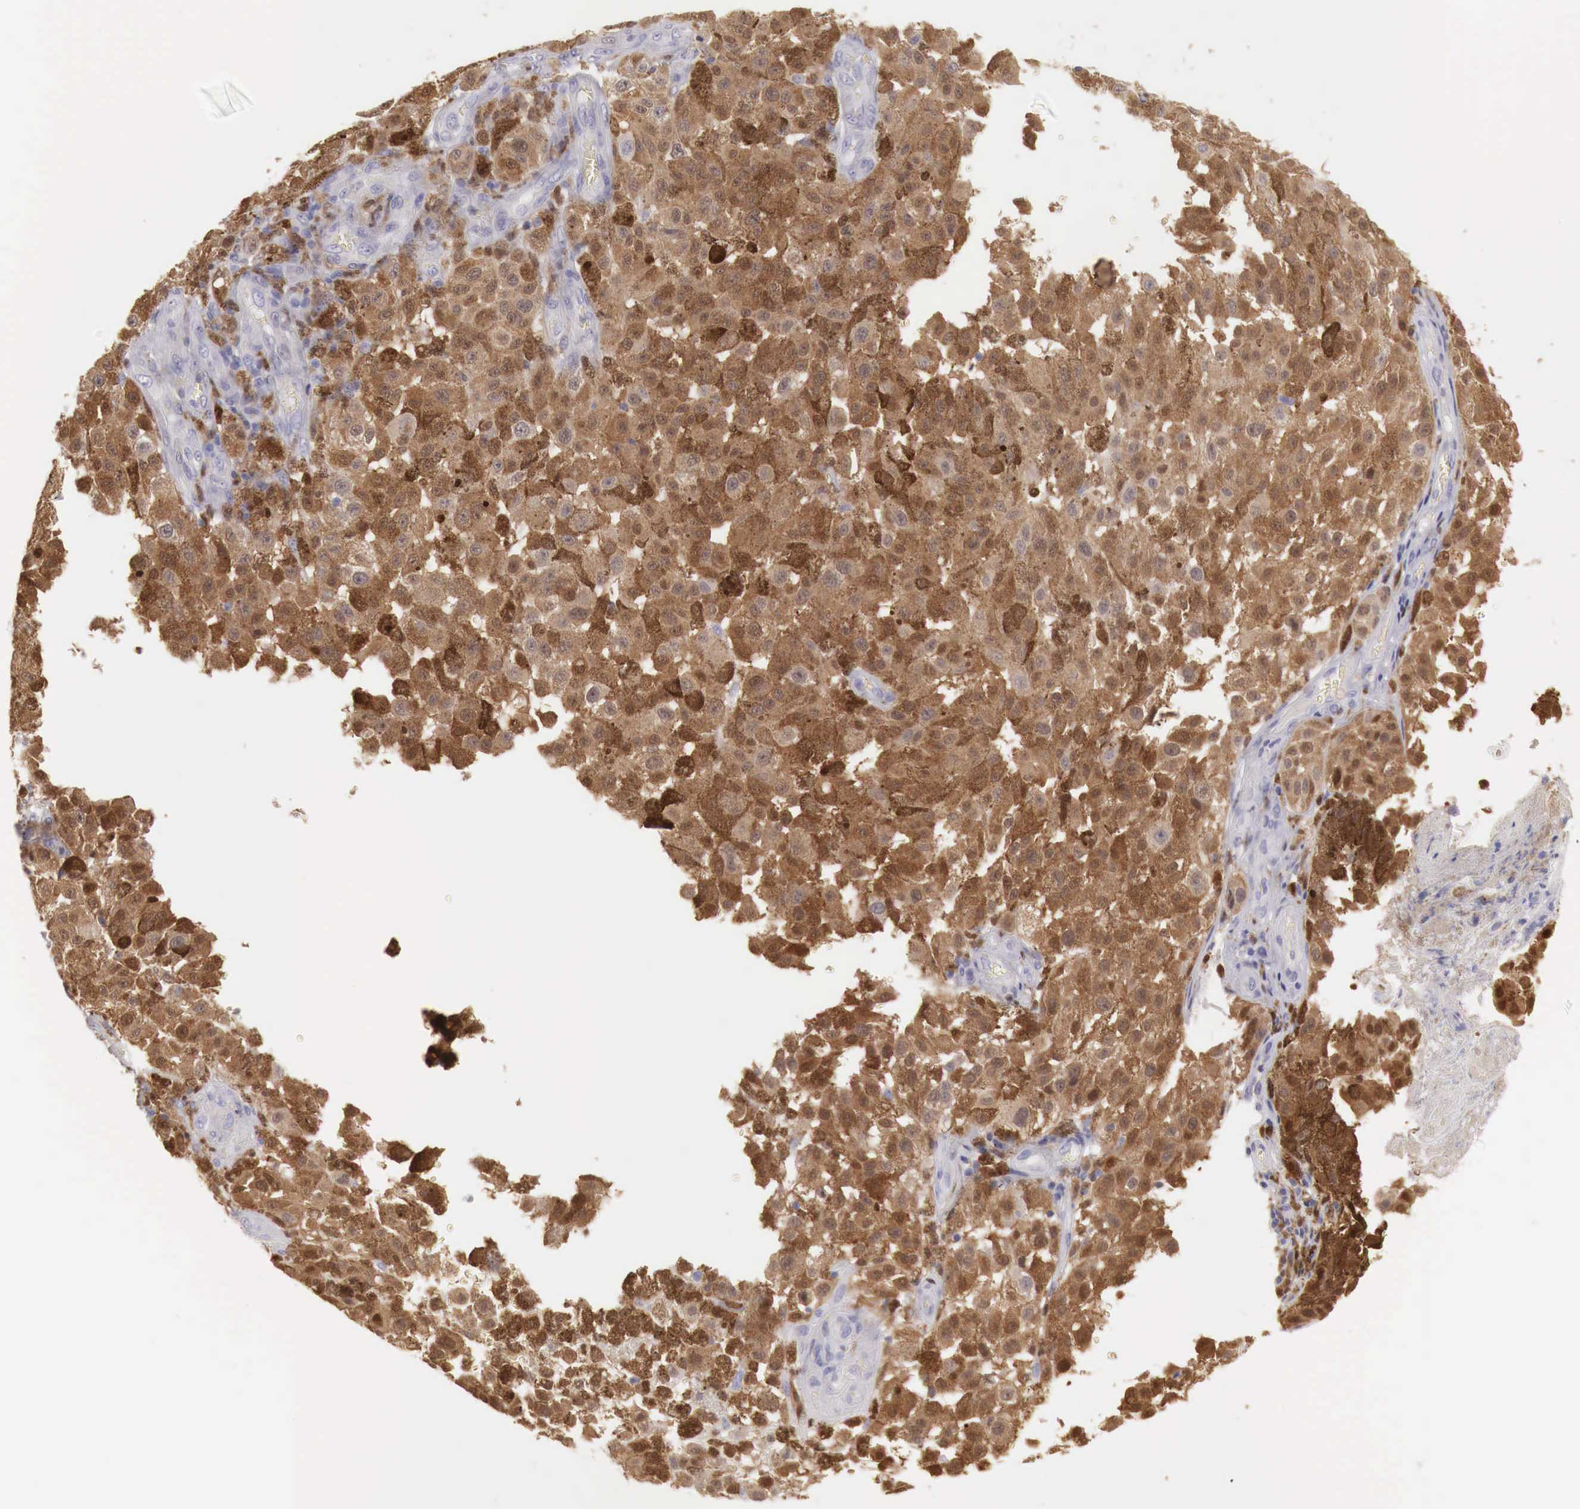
{"staining": {"intensity": "strong", "quantity": ">75%", "location": "cytoplasmic/membranous"}, "tissue": "melanoma", "cell_type": "Tumor cells", "image_type": "cancer", "snomed": [{"axis": "morphology", "description": "Malignant melanoma, NOS"}, {"axis": "topography", "description": "Skin"}], "caption": "A brown stain labels strong cytoplasmic/membranous staining of a protein in human malignant melanoma tumor cells. (Brightfield microscopy of DAB IHC at high magnification).", "gene": "RENBP", "patient": {"sex": "female", "age": 64}}